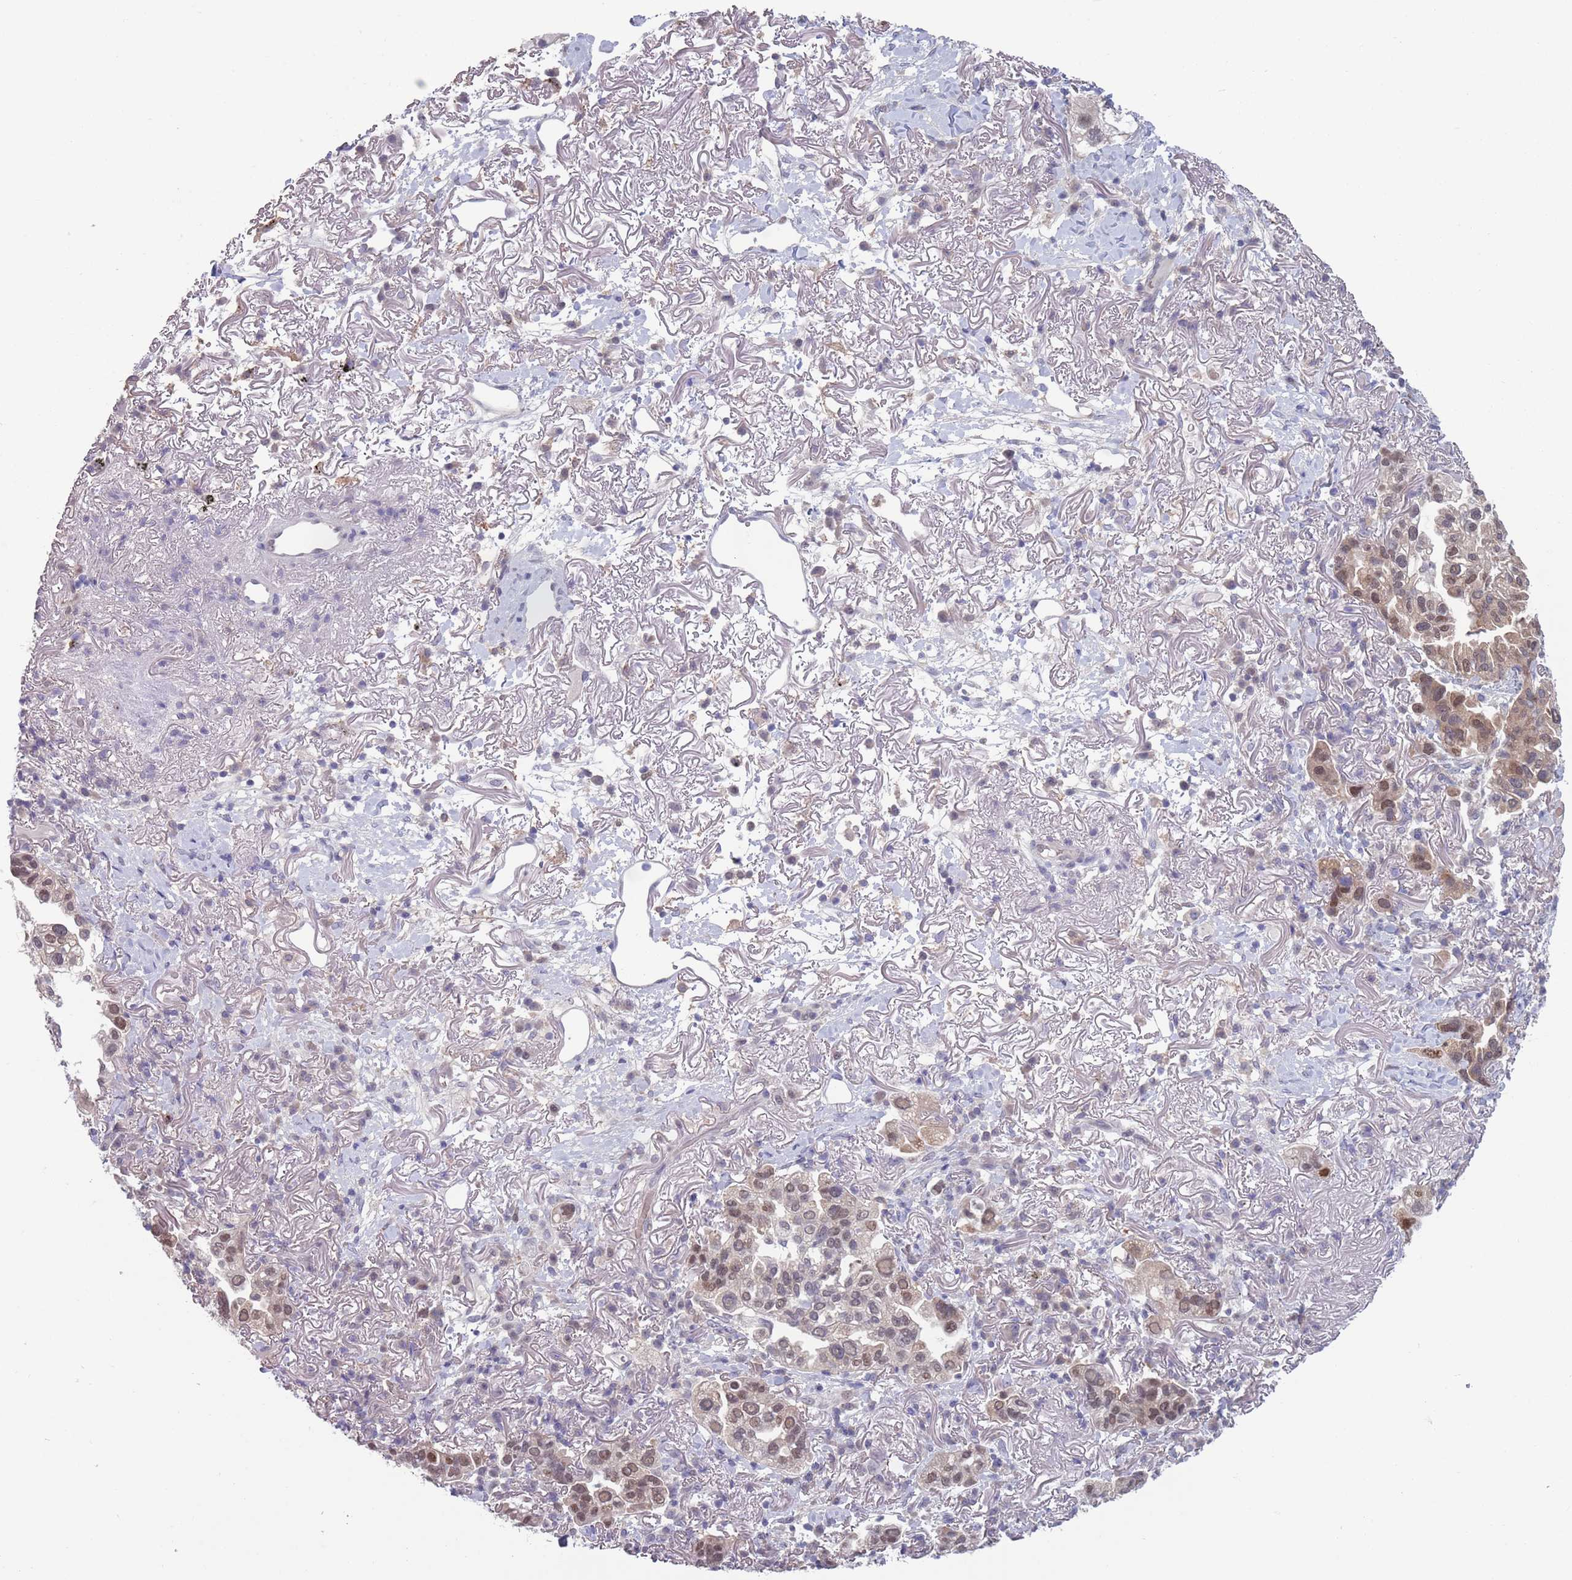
{"staining": {"intensity": "moderate", "quantity": "<25%", "location": "cytoplasmic/membranous,nuclear"}, "tissue": "lung cancer", "cell_type": "Tumor cells", "image_type": "cancer", "snomed": [{"axis": "morphology", "description": "Adenocarcinoma, NOS"}, {"axis": "topography", "description": "Lung"}], "caption": "A brown stain labels moderate cytoplasmic/membranous and nuclear positivity of a protein in human lung cancer tumor cells.", "gene": "CLNS1A", "patient": {"sex": "female", "age": 69}}